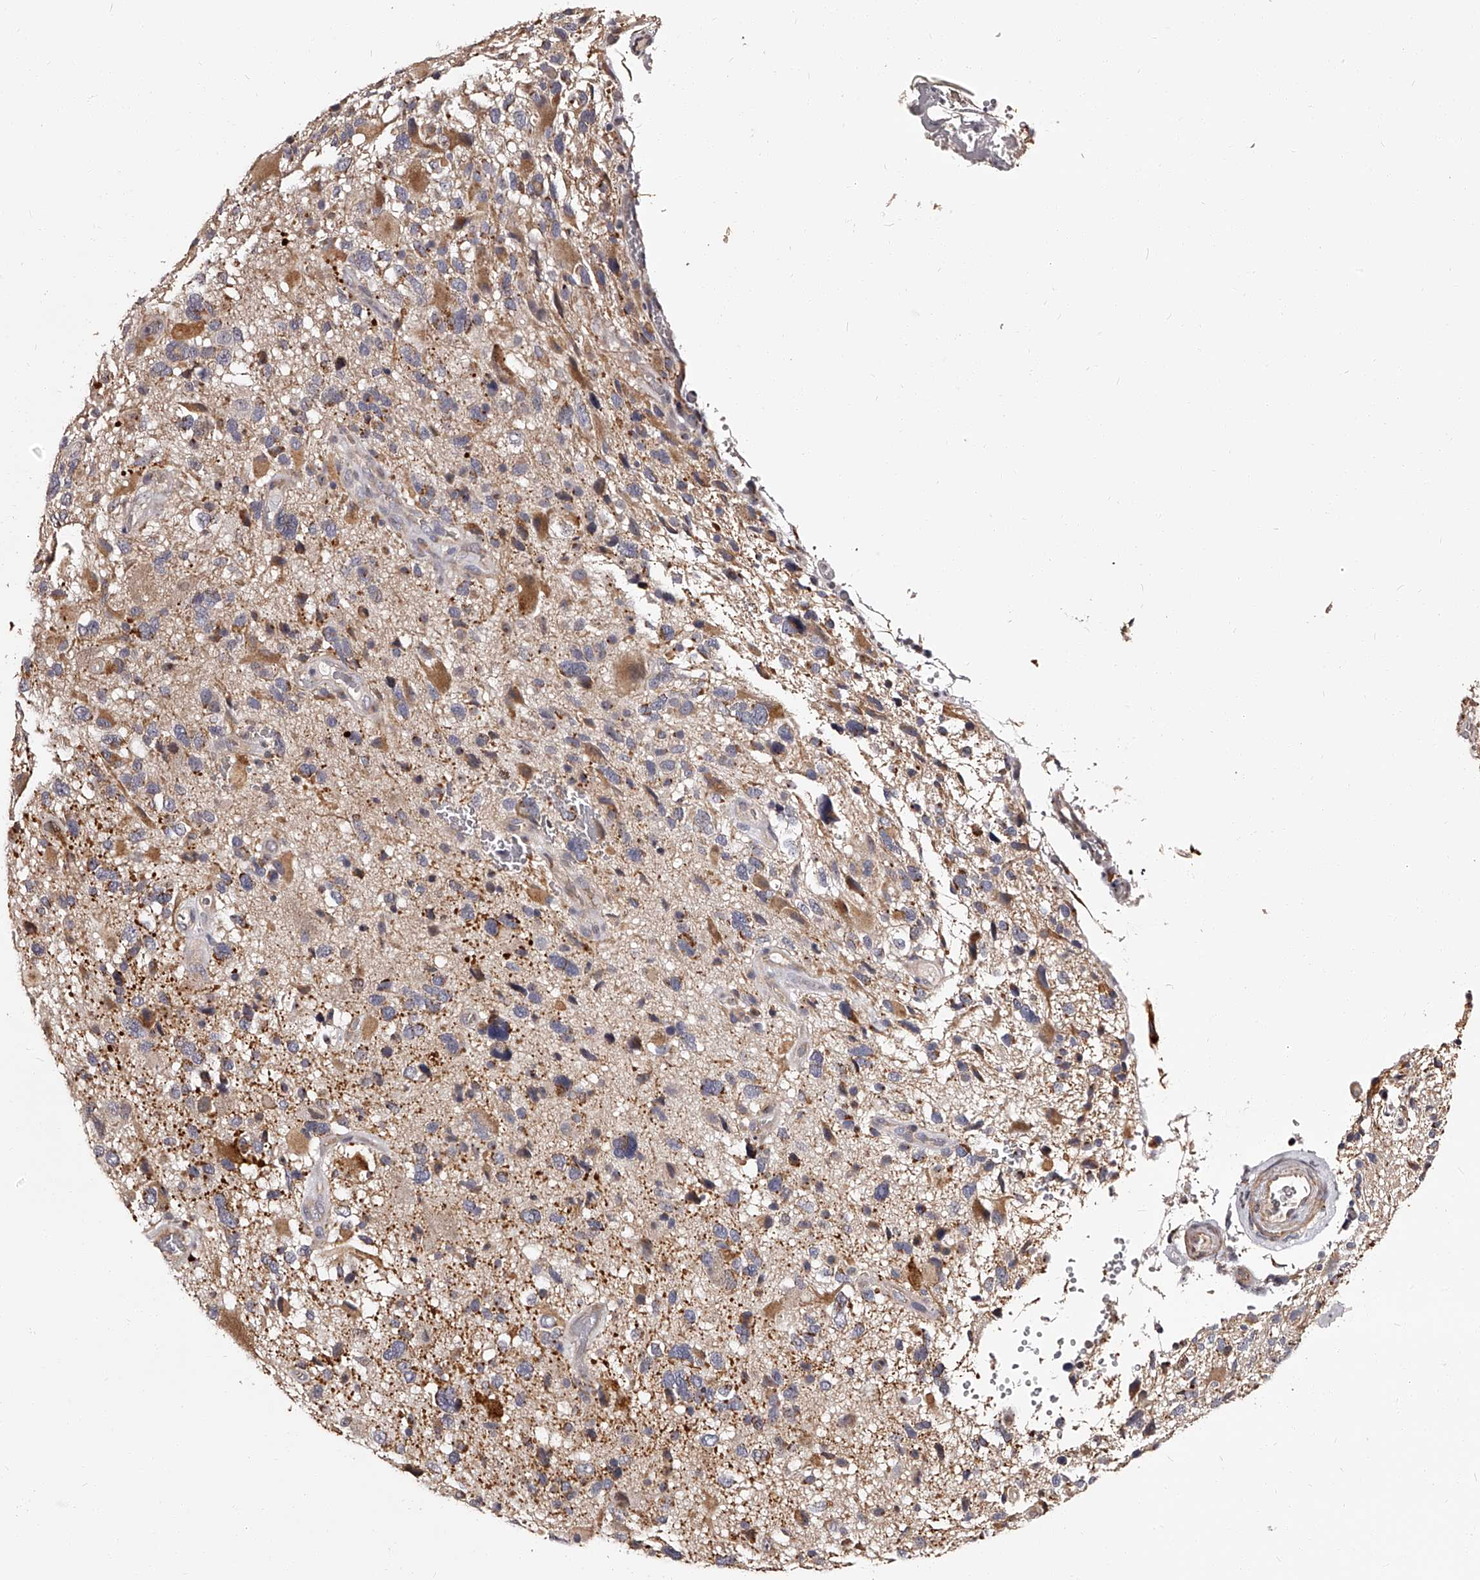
{"staining": {"intensity": "negative", "quantity": "none", "location": "none"}, "tissue": "glioma", "cell_type": "Tumor cells", "image_type": "cancer", "snomed": [{"axis": "morphology", "description": "Glioma, malignant, High grade"}, {"axis": "topography", "description": "Brain"}], "caption": "Glioma was stained to show a protein in brown. There is no significant expression in tumor cells.", "gene": "RSC1A1", "patient": {"sex": "male", "age": 33}}